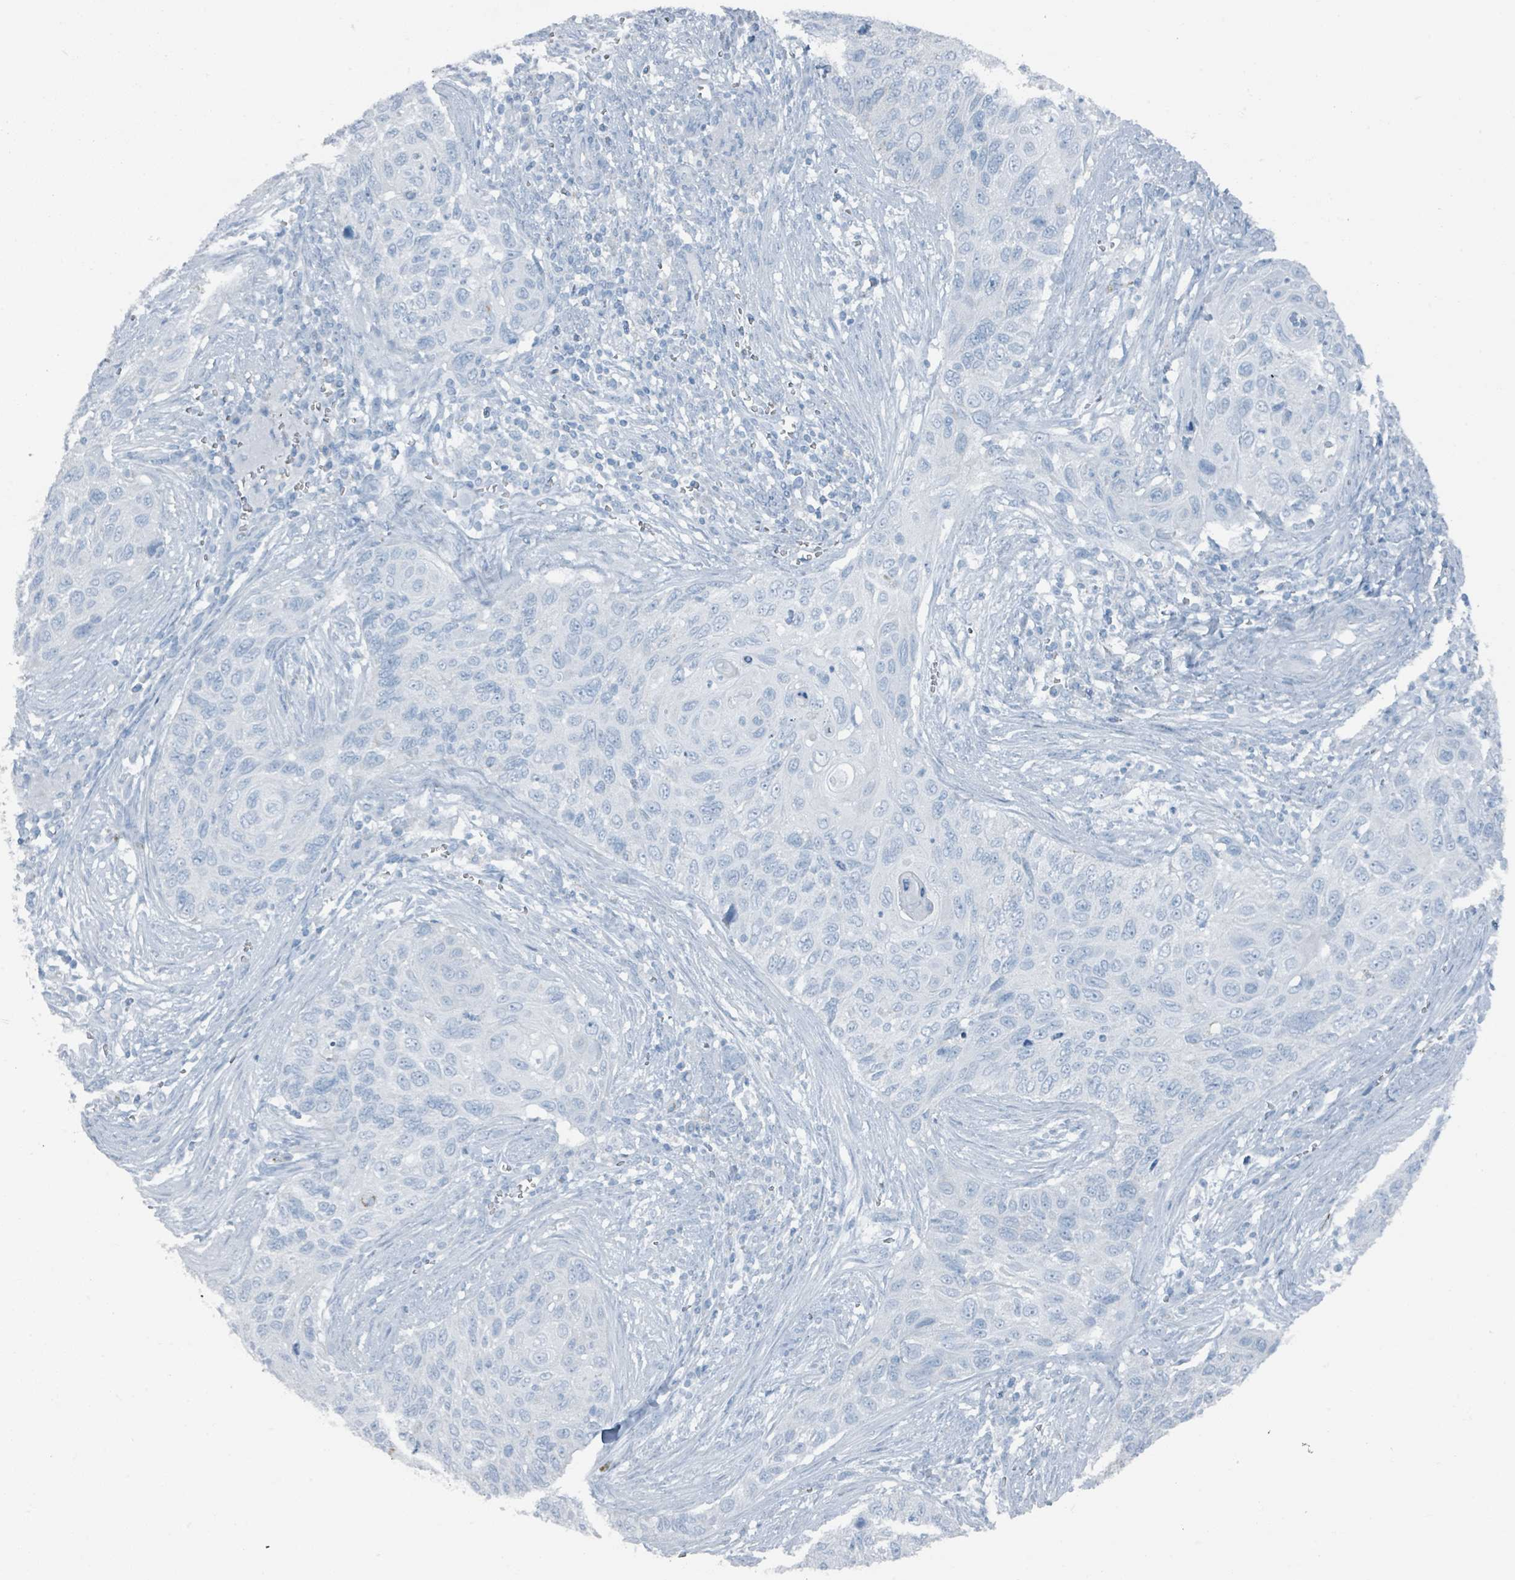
{"staining": {"intensity": "negative", "quantity": "none", "location": "none"}, "tissue": "cervical cancer", "cell_type": "Tumor cells", "image_type": "cancer", "snomed": [{"axis": "morphology", "description": "Squamous cell carcinoma, NOS"}, {"axis": "topography", "description": "Cervix"}], "caption": "Cervical squamous cell carcinoma was stained to show a protein in brown. There is no significant positivity in tumor cells.", "gene": "GAMT", "patient": {"sex": "female", "age": 70}}